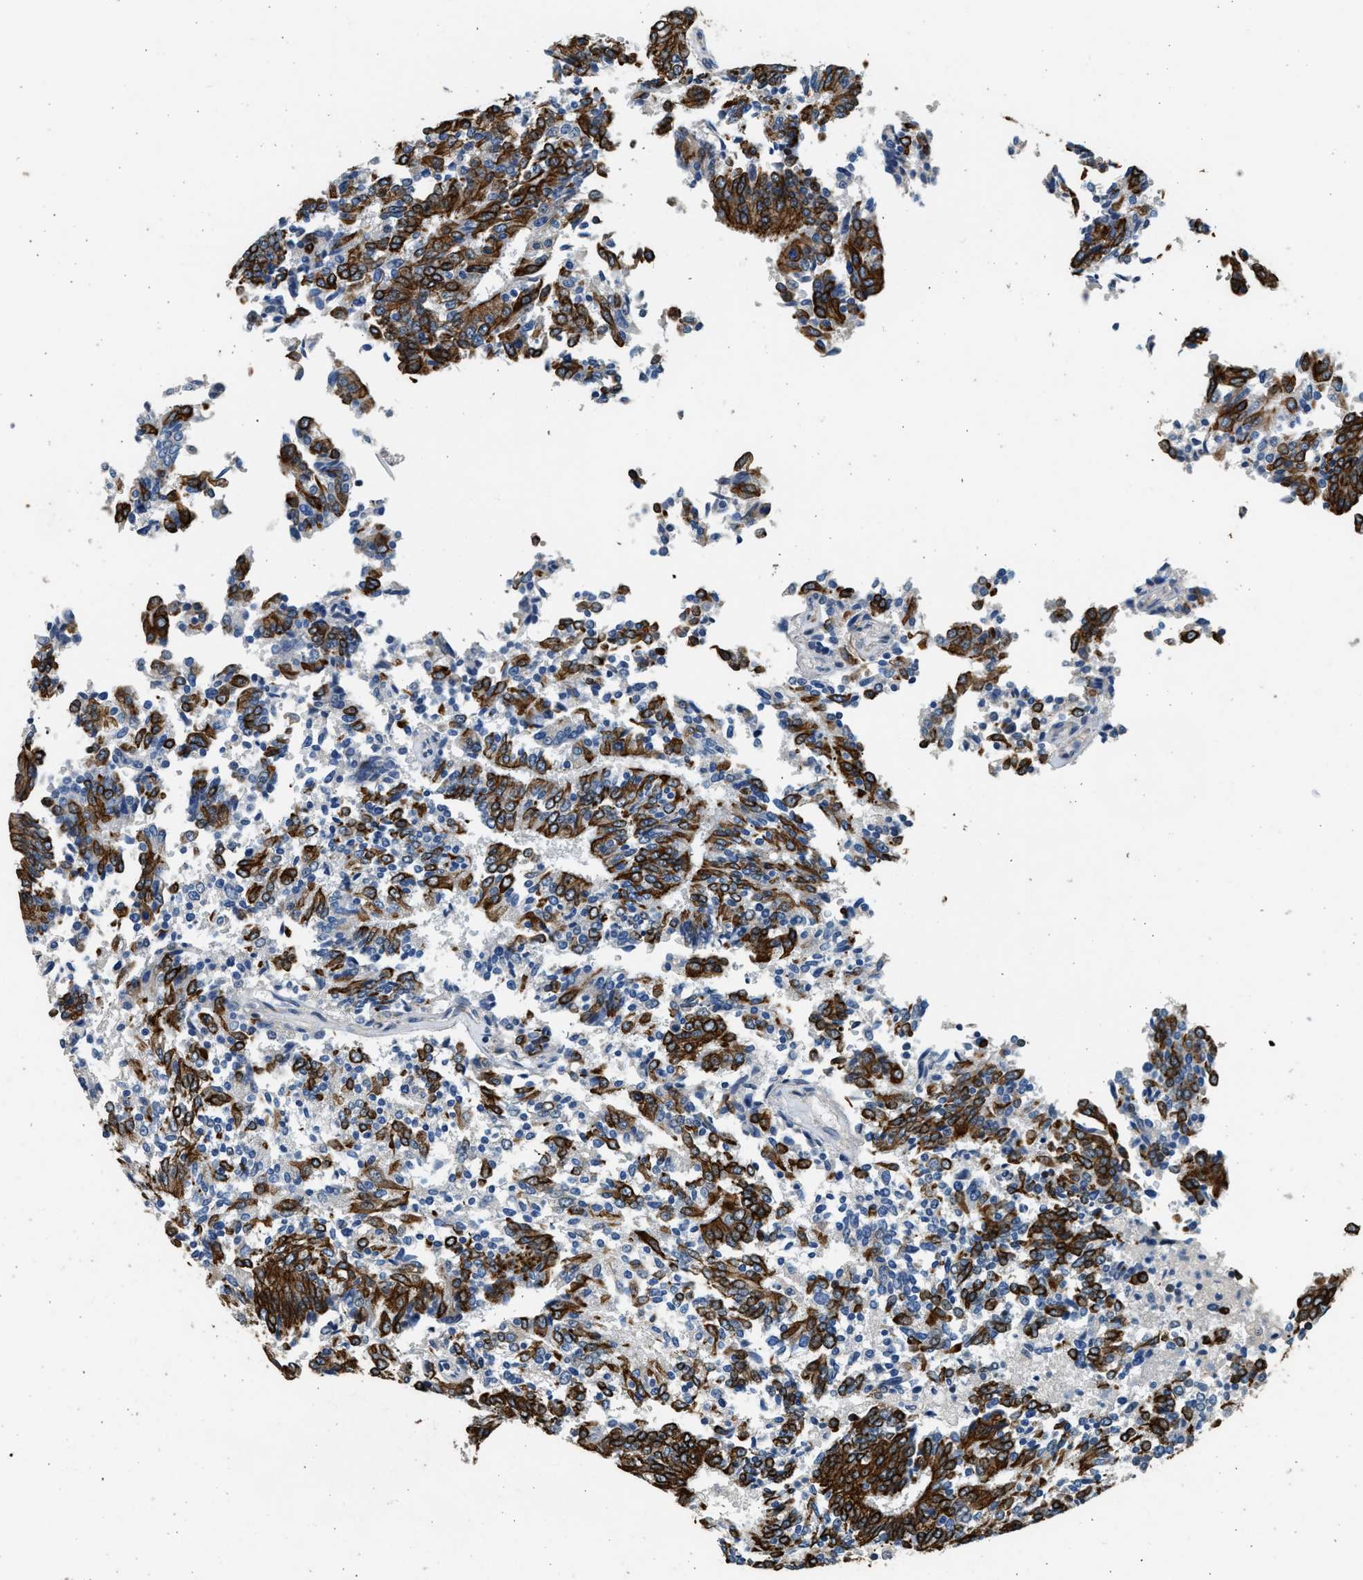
{"staining": {"intensity": "strong", "quantity": "25%-75%", "location": "cytoplasmic/membranous"}, "tissue": "prostate cancer", "cell_type": "Tumor cells", "image_type": "cancer", "snomed": [{"axis": "morphology", "description": "Normal tissue, NOS"}, {"axis": "morphology", "description": "Adenocarcinoma, High grade"}, {"axis": "topography", "description": "Prostate"}, {"axis": "topography", "description": "Seminal veicle"}], "caption": "Protein expression analysis of high-grade adenocarcinoma (prostate) reveals strong cytoplasmic/membranous positivity in approximately 25%-75% of tumor cells.", "gene": "PCLO", "patient": {"sex": "male", "age": 55}}